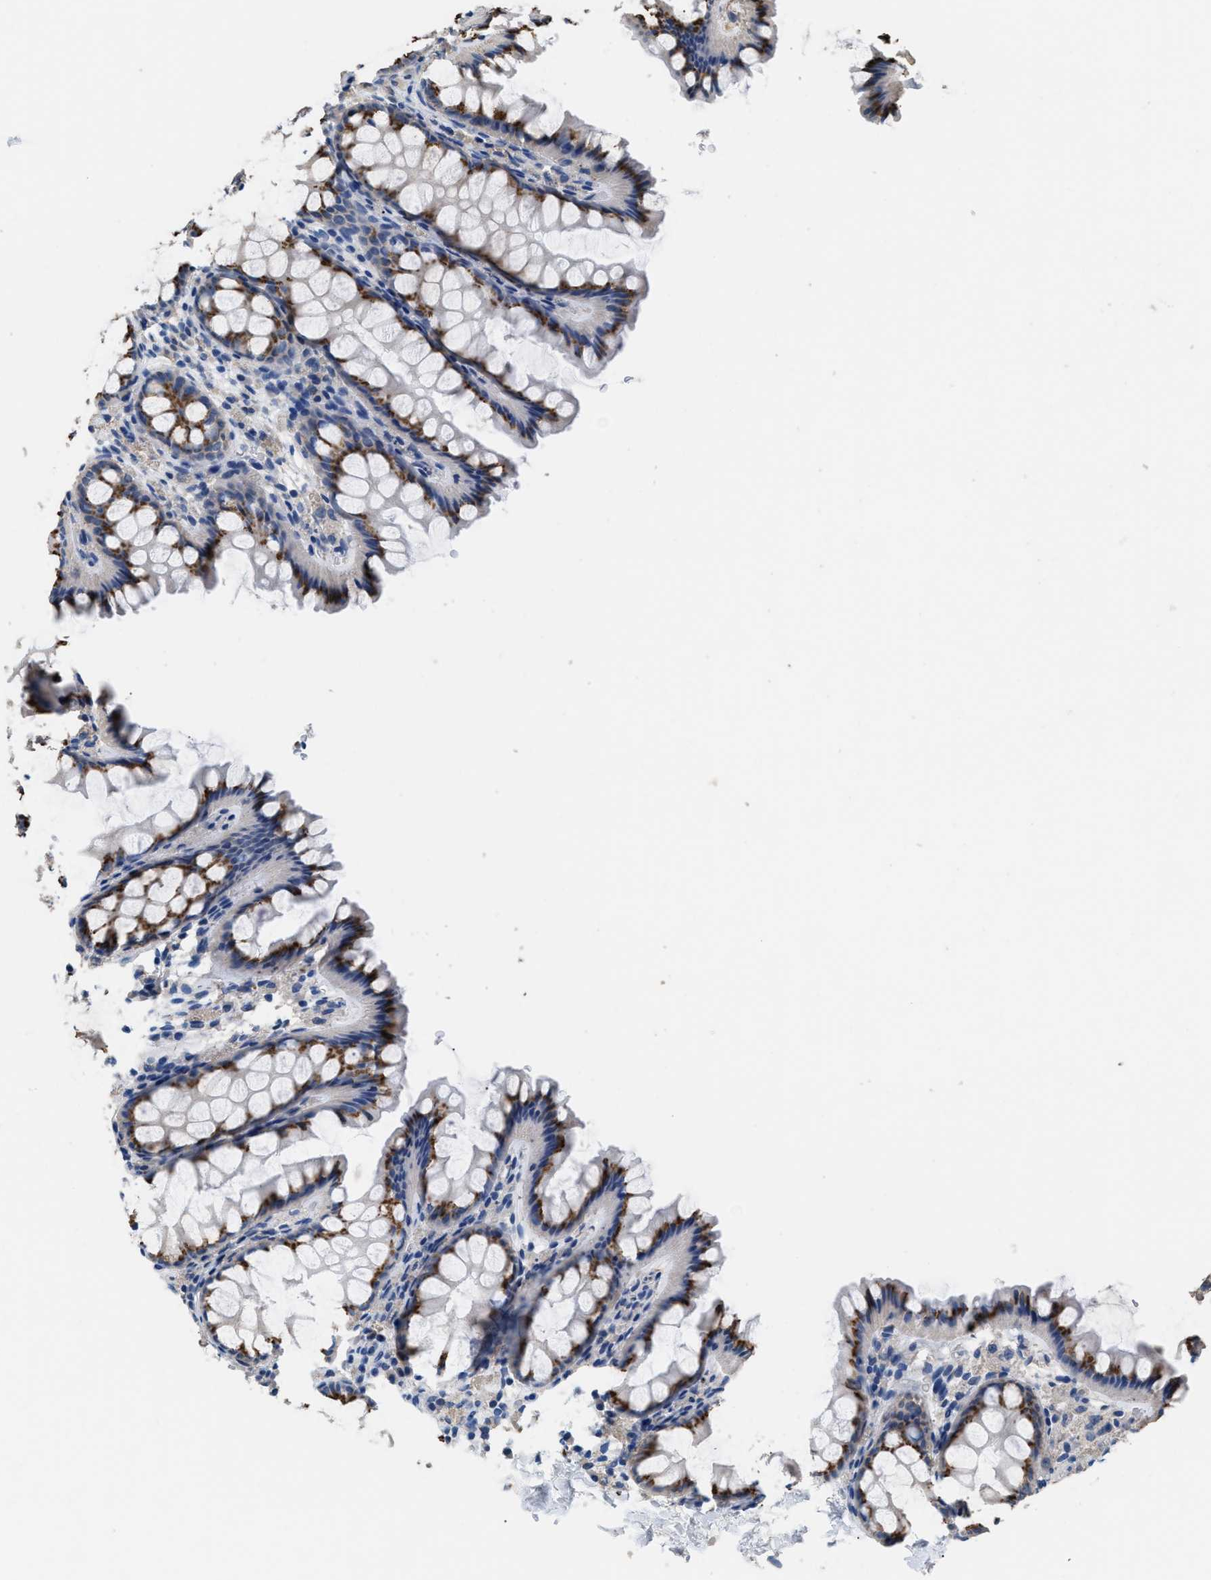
{"staining": {"intensity": "negative", "quantity": "none", "location": "none"}, "tissue": "colon", "cell_type": "Endothelial cells", "image_type": "normal", "snomed": [{"axis": "morphology", "description": "Normal tissue, NOS"}, {"axis": "topography", "description": "Colon"}], "caption": "Colon was stained to show a protein in brown. There is no significant expression in endothelial cells. Brightfield microscopy of immunohistochemistry (IHC) stained with DAB (3,3'-diaminobenzidine) (brown) and hematoxylin (blue), captured at high magnification.", "gene": "GOLM1", "patient": {"sex": "female", "age": 55}}